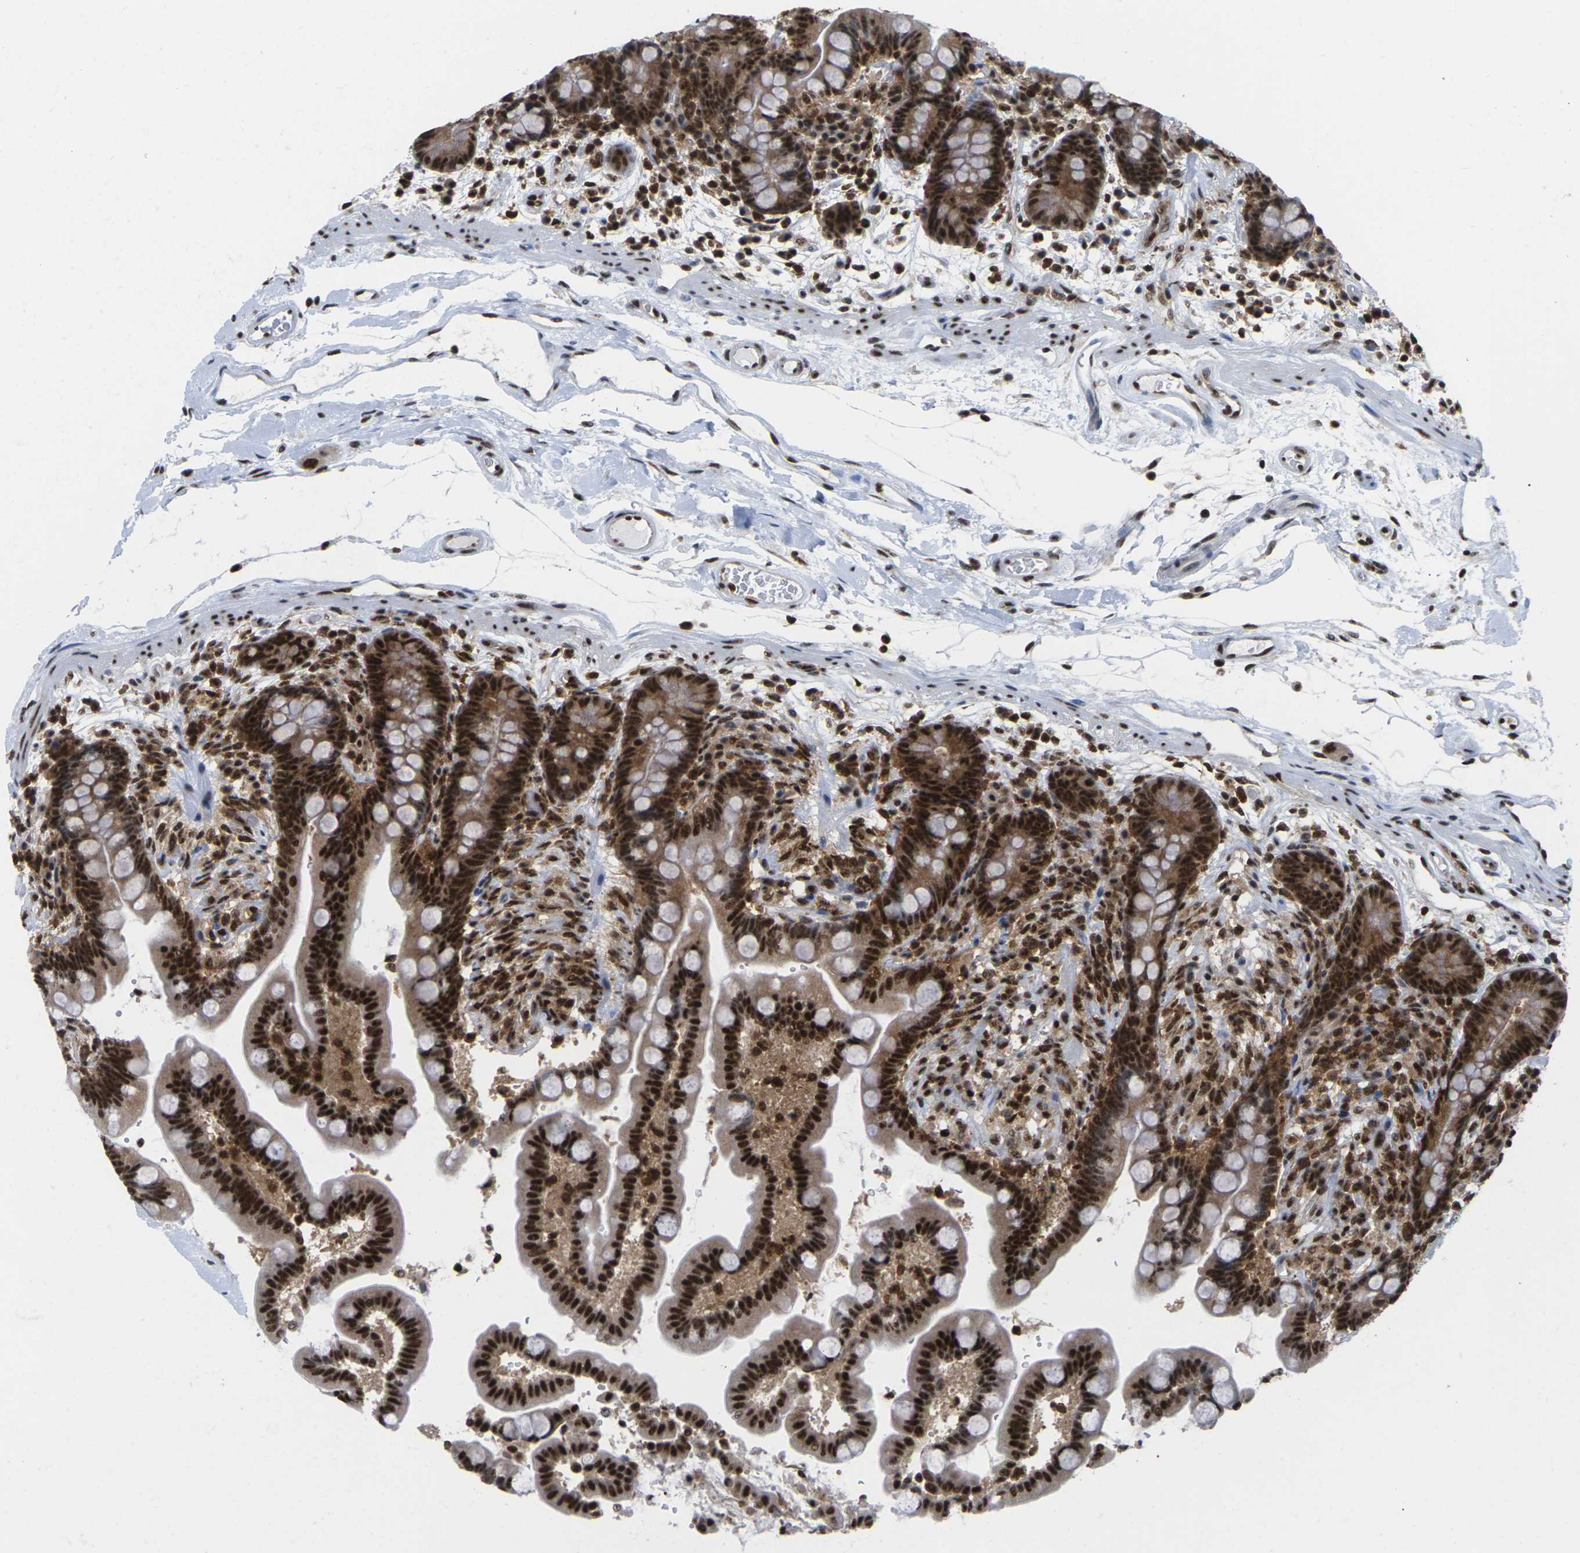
{"staining": {"intensity": "strong", "quantity": ">75%", "location": "nuclear"}, "tissue": "colon", "cell_type": "Endothelial cells", "image_type": "normal", "snomed": [{"axis": "morphology", "description": "Normal tissue, NOS"}, {"axis": "topography", "description": "Colon"}], "caption": "Strong nuclear staining for a protein is present in about >75% of endothelial cells of unremarkable colon using IHC.", "gene": "MAGOH", "patient": {"sex": "male", "age": 73}}